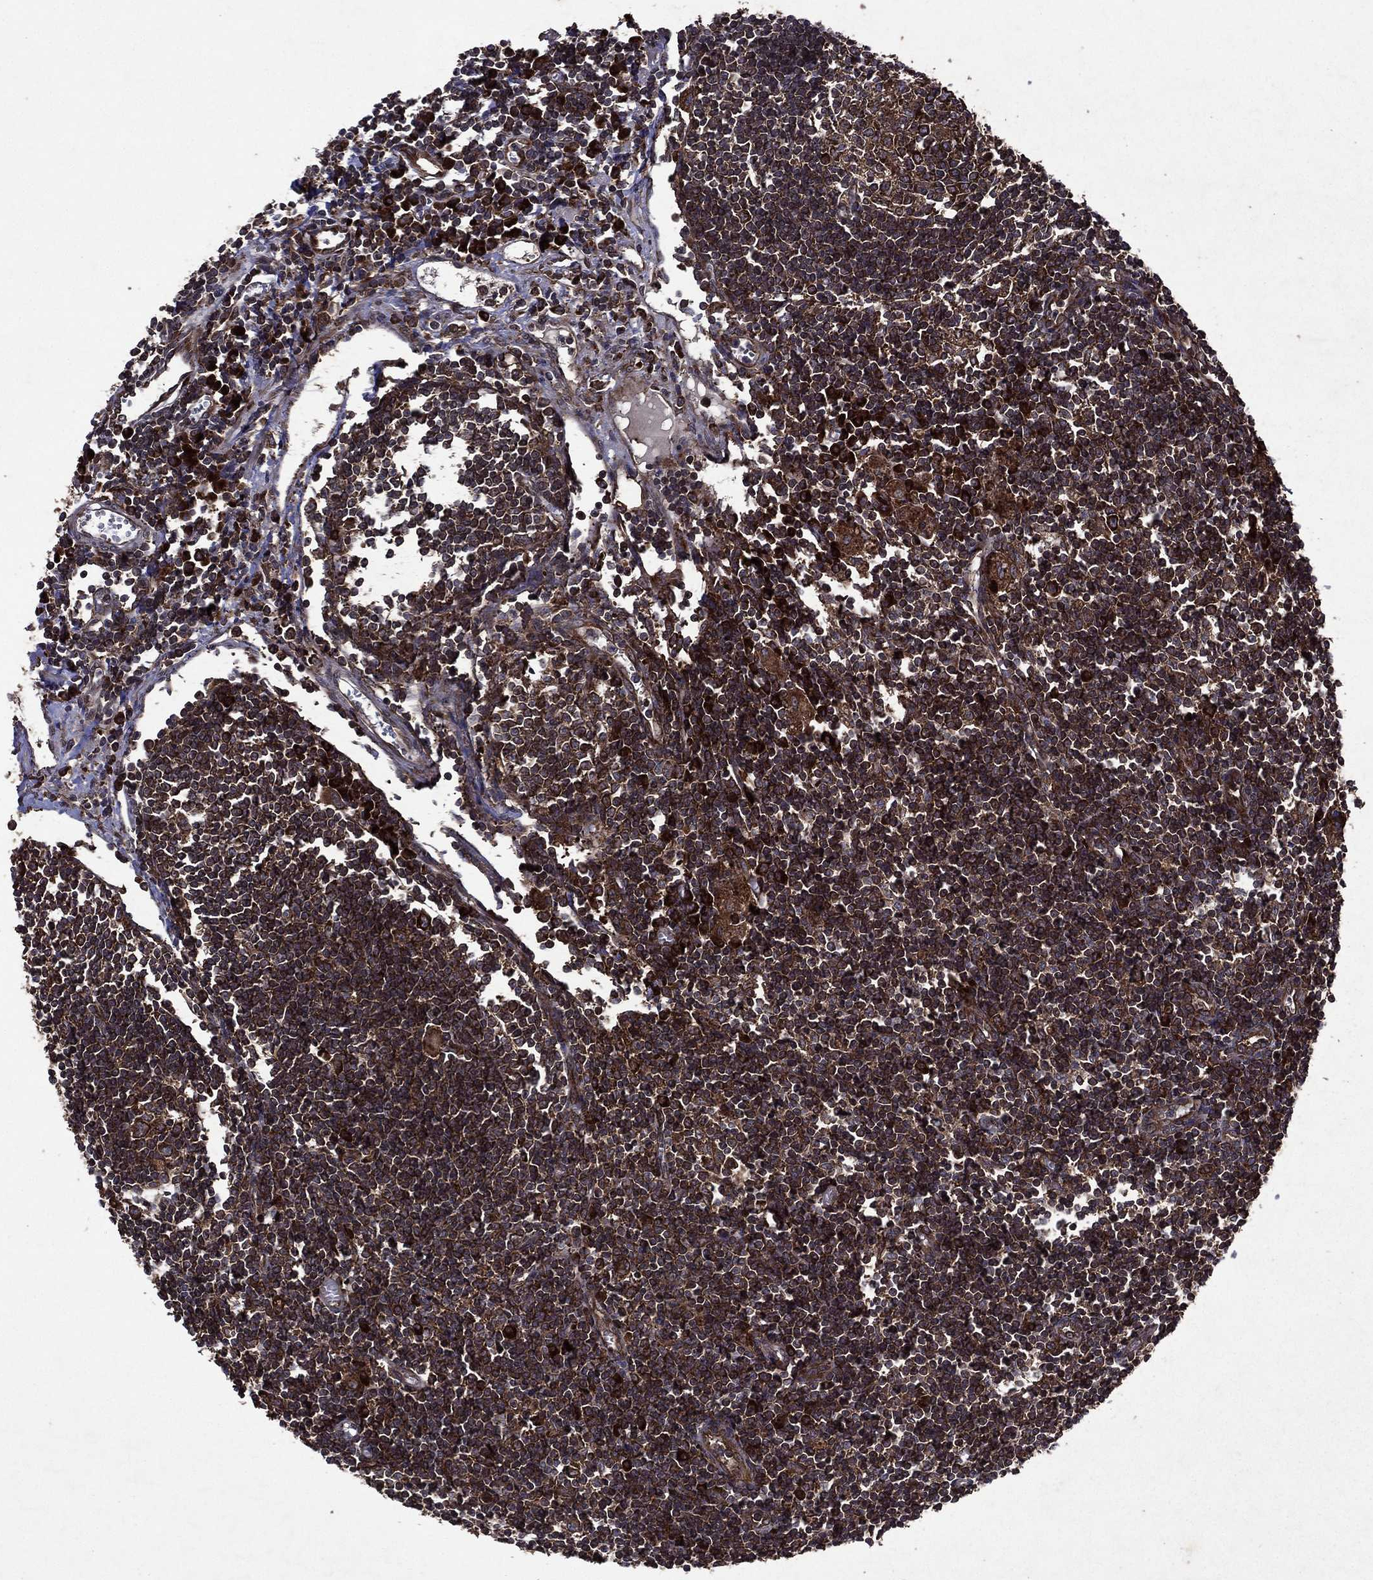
{"staining": {"intensity": "strong", "quantity": ">75%", "location": "cytoplasmic/membranous"}, "tissue": "lymph node", "cell_type": "Germinal center cells", "image_type": "normal", "snomed": [{"axis": "morphology", "description": "Normal tissue, NOS"}, {"axis": "morphology", "description": "Adenocarcinoma, NOS"}, {"axis": "topography", "description": "Lymph node"}, {"axis": "topography", "description": "Pancreas"}], "caption": "DAB (3,3'-diaminobenzidine) immunohistochemical staining of normal human lymph node demonstrates strong cytoplasmic/membranous protein positivity in approximately >75% of germinal center cells.", "gene": "EIF2B4", "patient": {"sex": "female", "age": 58}}